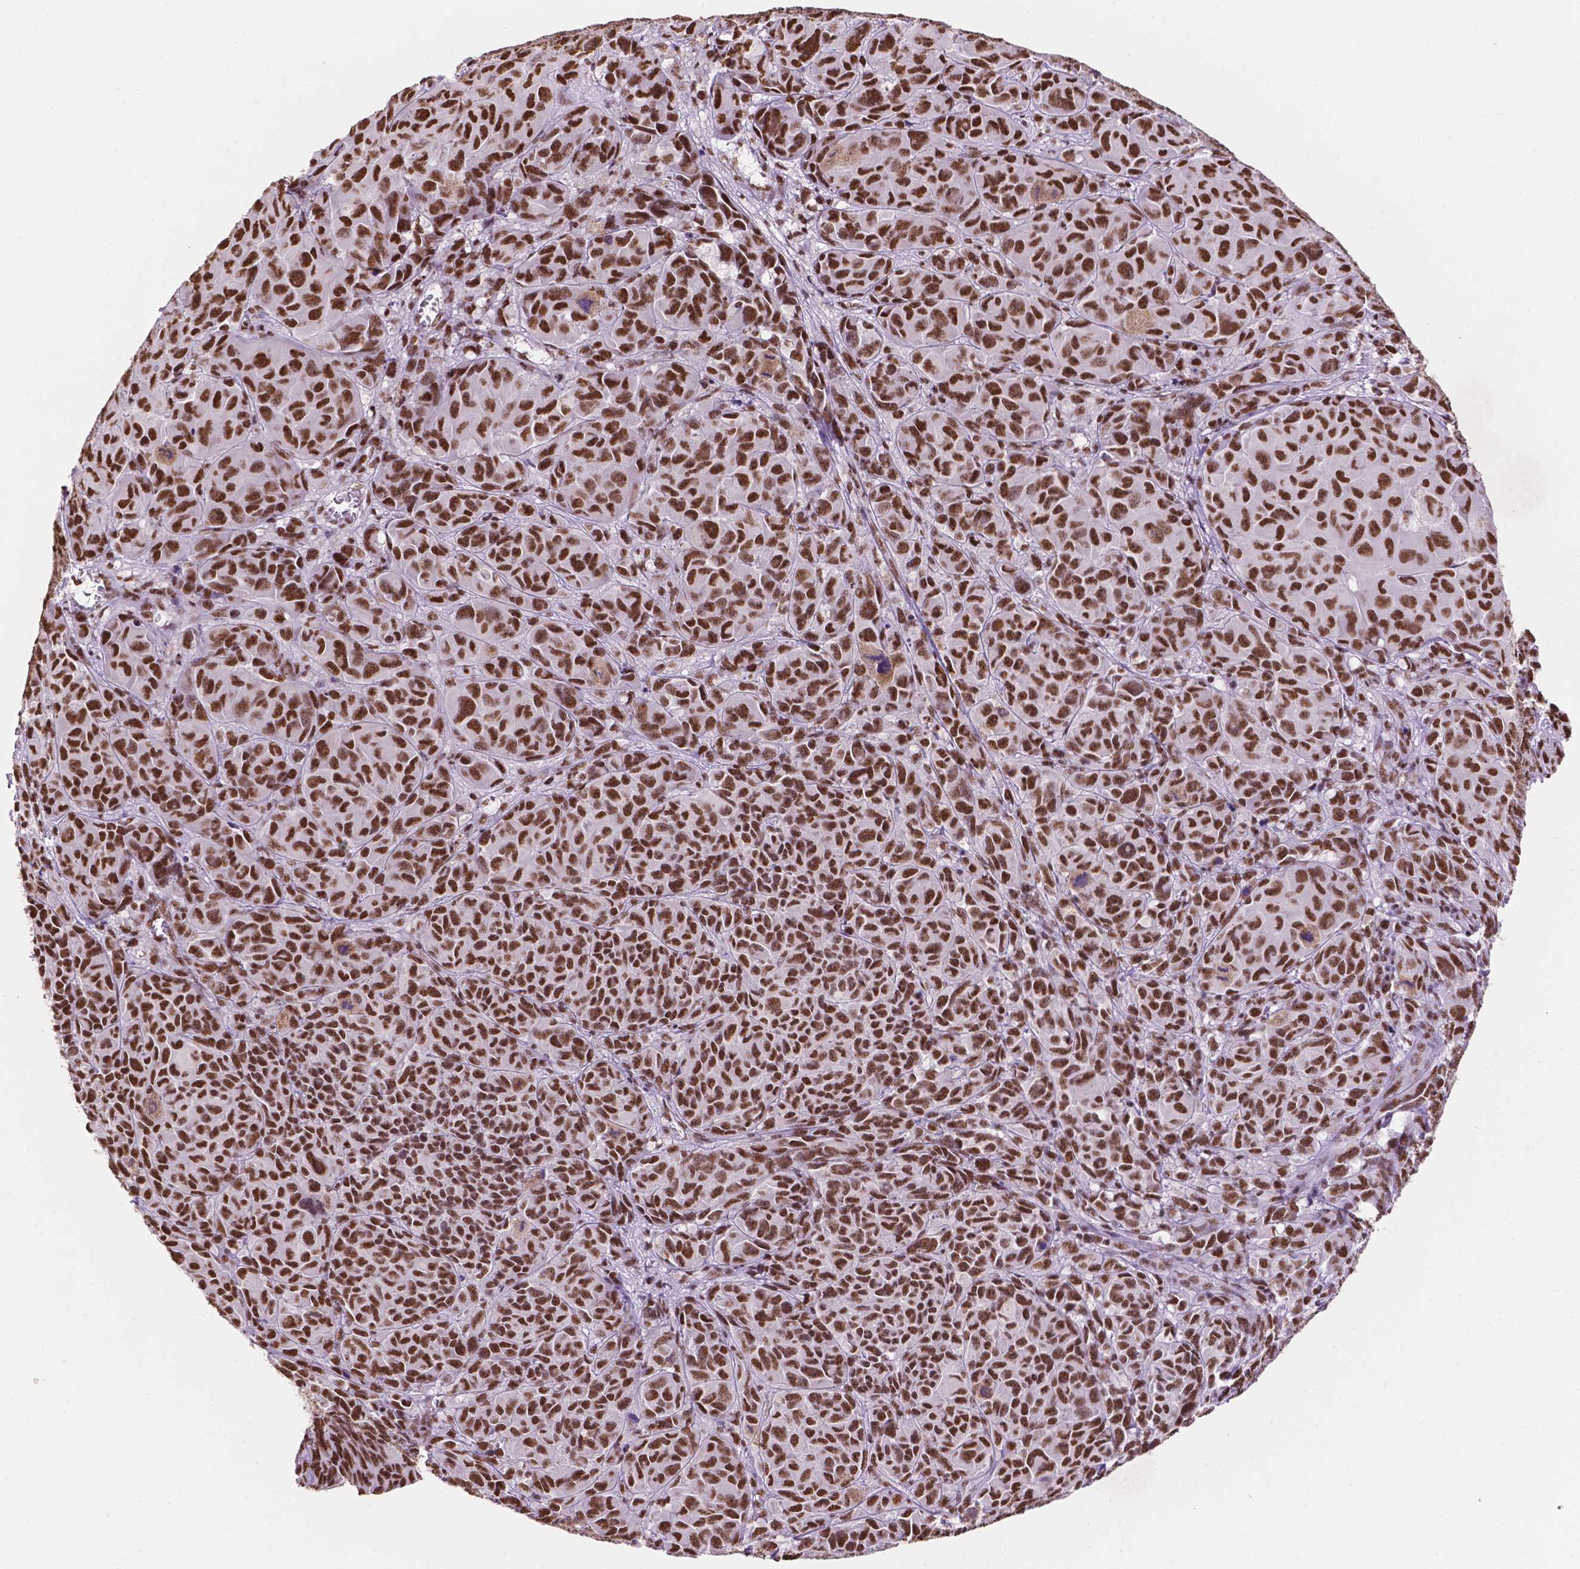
{"staining": {"intensity": "strong", "quantity": ">75%", "location": "nuclear"}, "tissue": "melanoma", "cell_type": "Tumor cells", "image_type": "cancer", "snomed": [{"axis": "morphology", "description": "Malignant melanoma, NOS"}, {"axis": "topography", "description": "Vulva, labia, clitoris and Bartholin´s gland, NO"}], "caption": "Tumor cells reveal strong nuclear positivity in approximately >75% of cells in melanoma.", "gene": "CCAR2", "patient": {"sex": "female", "age": 75}}